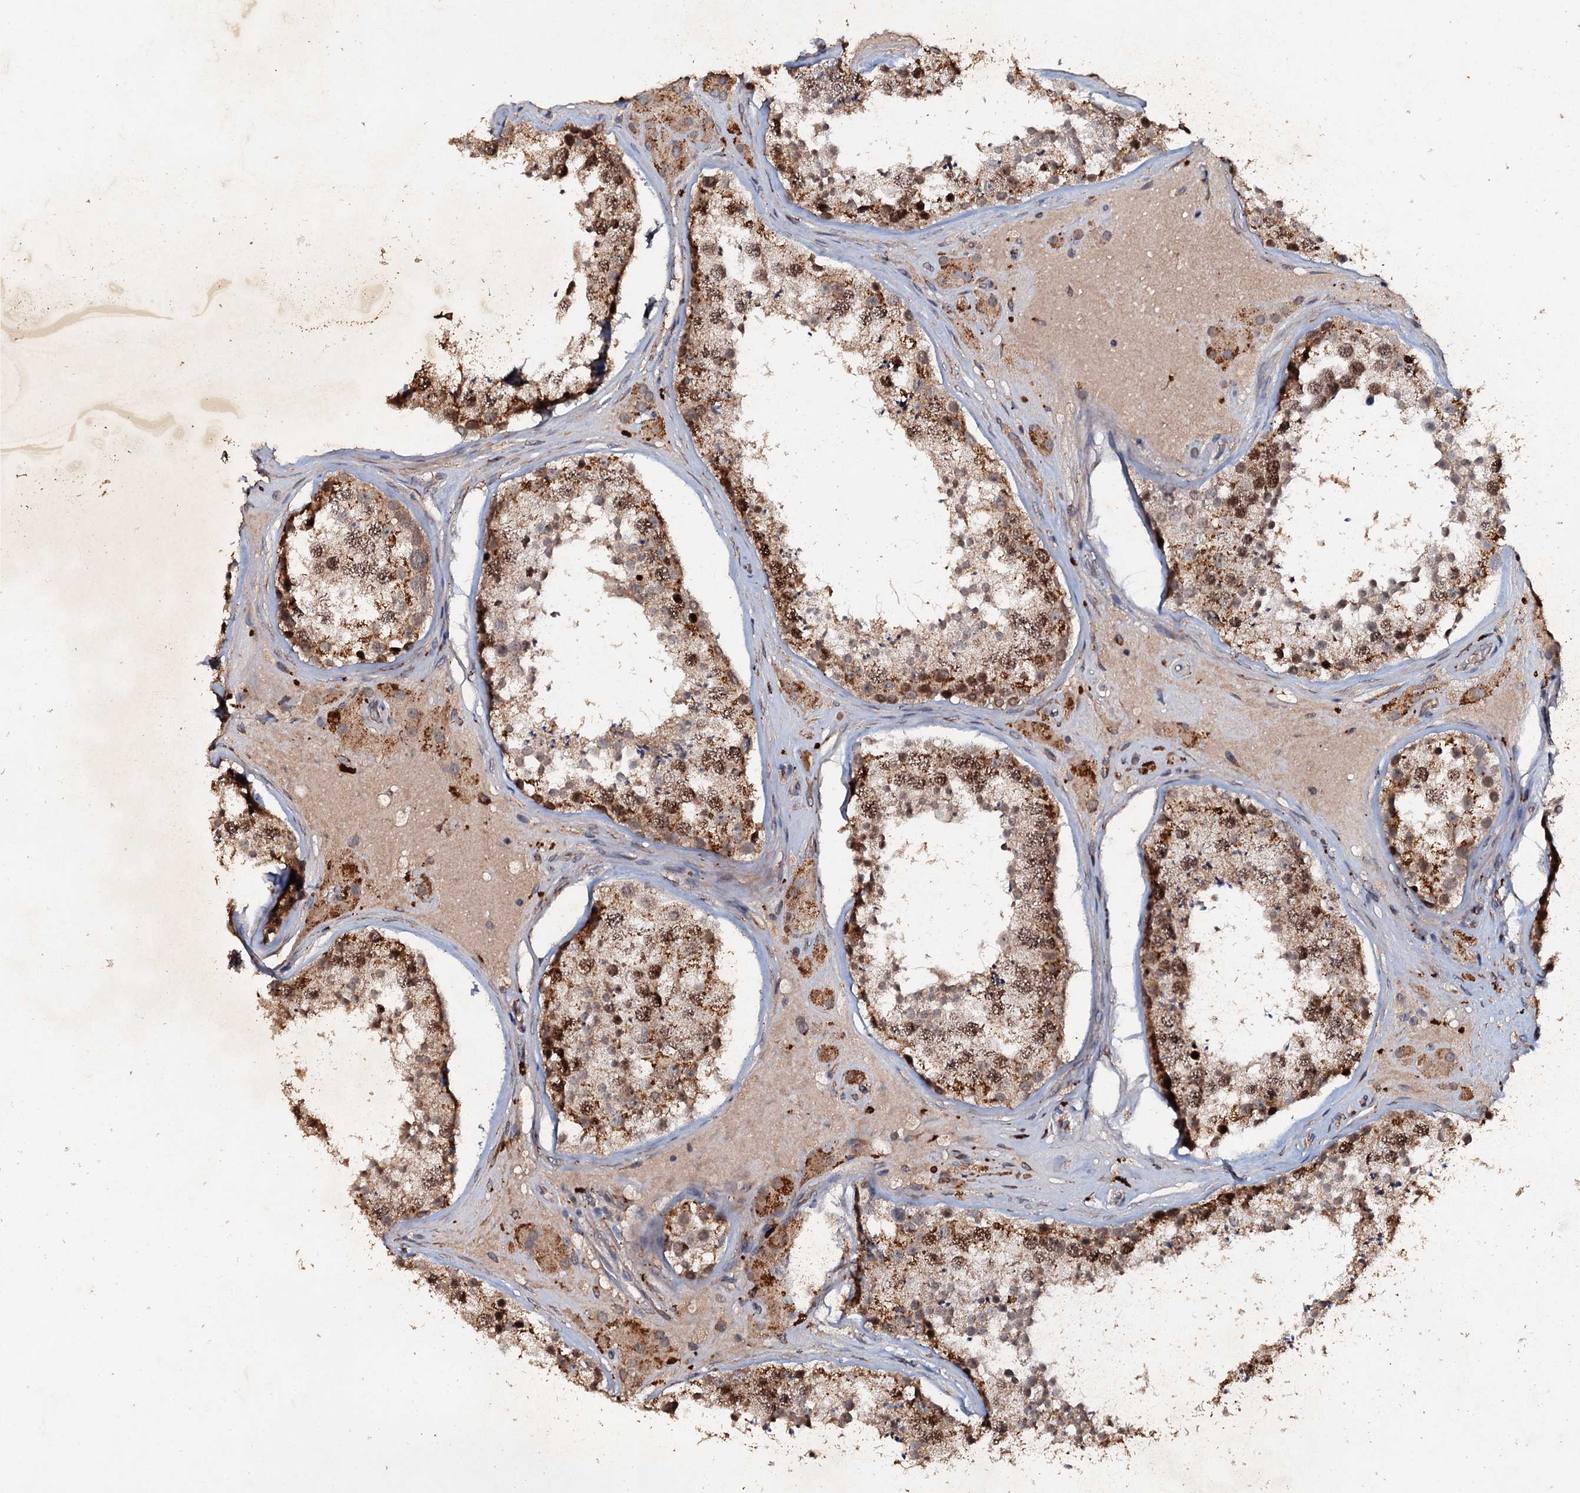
{"staining": {"intensity": "strong", "quantity": "25%-75%", "location": "cytoplasmic/membranous,nuclear"}, "tissue": "testis", "cell_type": "Cells in seminiferous ducts", "image_type": "normal", "snomed": [{"axis": "morphology", "description": "Normal tissue, NOS"}, {"axis": "topography", "description": "Testis"}], "caption": "Immunohistochemistry (DAB (3,3'-diaminobenzidine)) staining of normal testis displays strong cytoplasmic/membranous,nuclear protein expression in about 25%-75% of cells in seminiferous ducts. (Stains: DAB (3,3'-diaminobenzidine) in brown, nuclei in blue, Microscopy: brightfield microscopy at high magnification).", "gene": "ADAMTS10", "patient": {"sex": "male", "age": 46}}